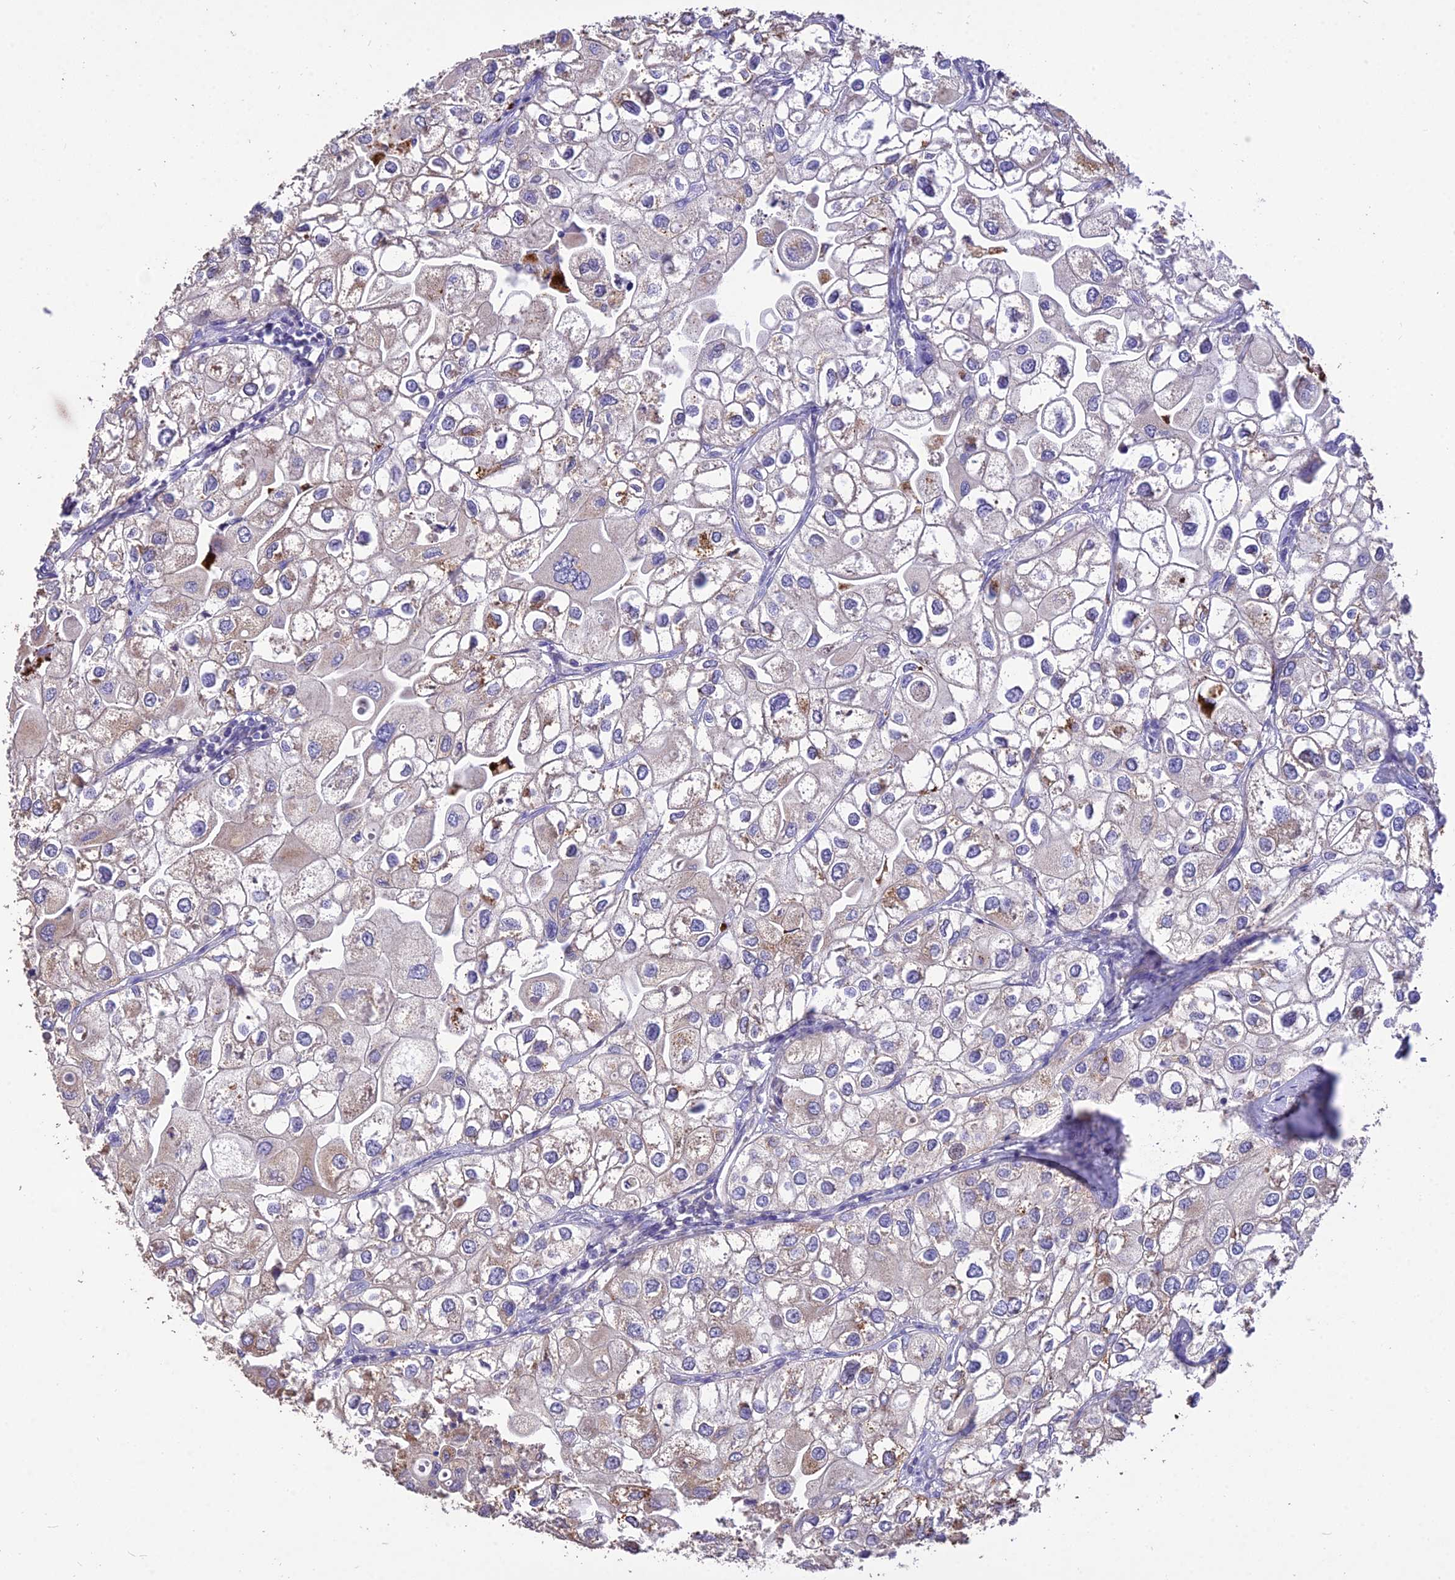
{"staining": {"intensity": "weak", "quantity": "<25%", "location": "cytoplasmic/membranous"}, "tissue": "urothelial cancer", "cell_type": "Tumor cells", "image_type": "cancer", "snomed": [{"axis": "morphology", "description": "Urothelial carcinoma, High grade"}, {"axis": "topography", "description": "Urinary bladder"}], "caption": "Immunohistochemistry micrograph of human urothelial carcinoma (high-grade) stained for a protein (brown), which reveals no staining in tumor cells.", "gene": "SDHD", "patient": {"sex": "male", "age": 64}}